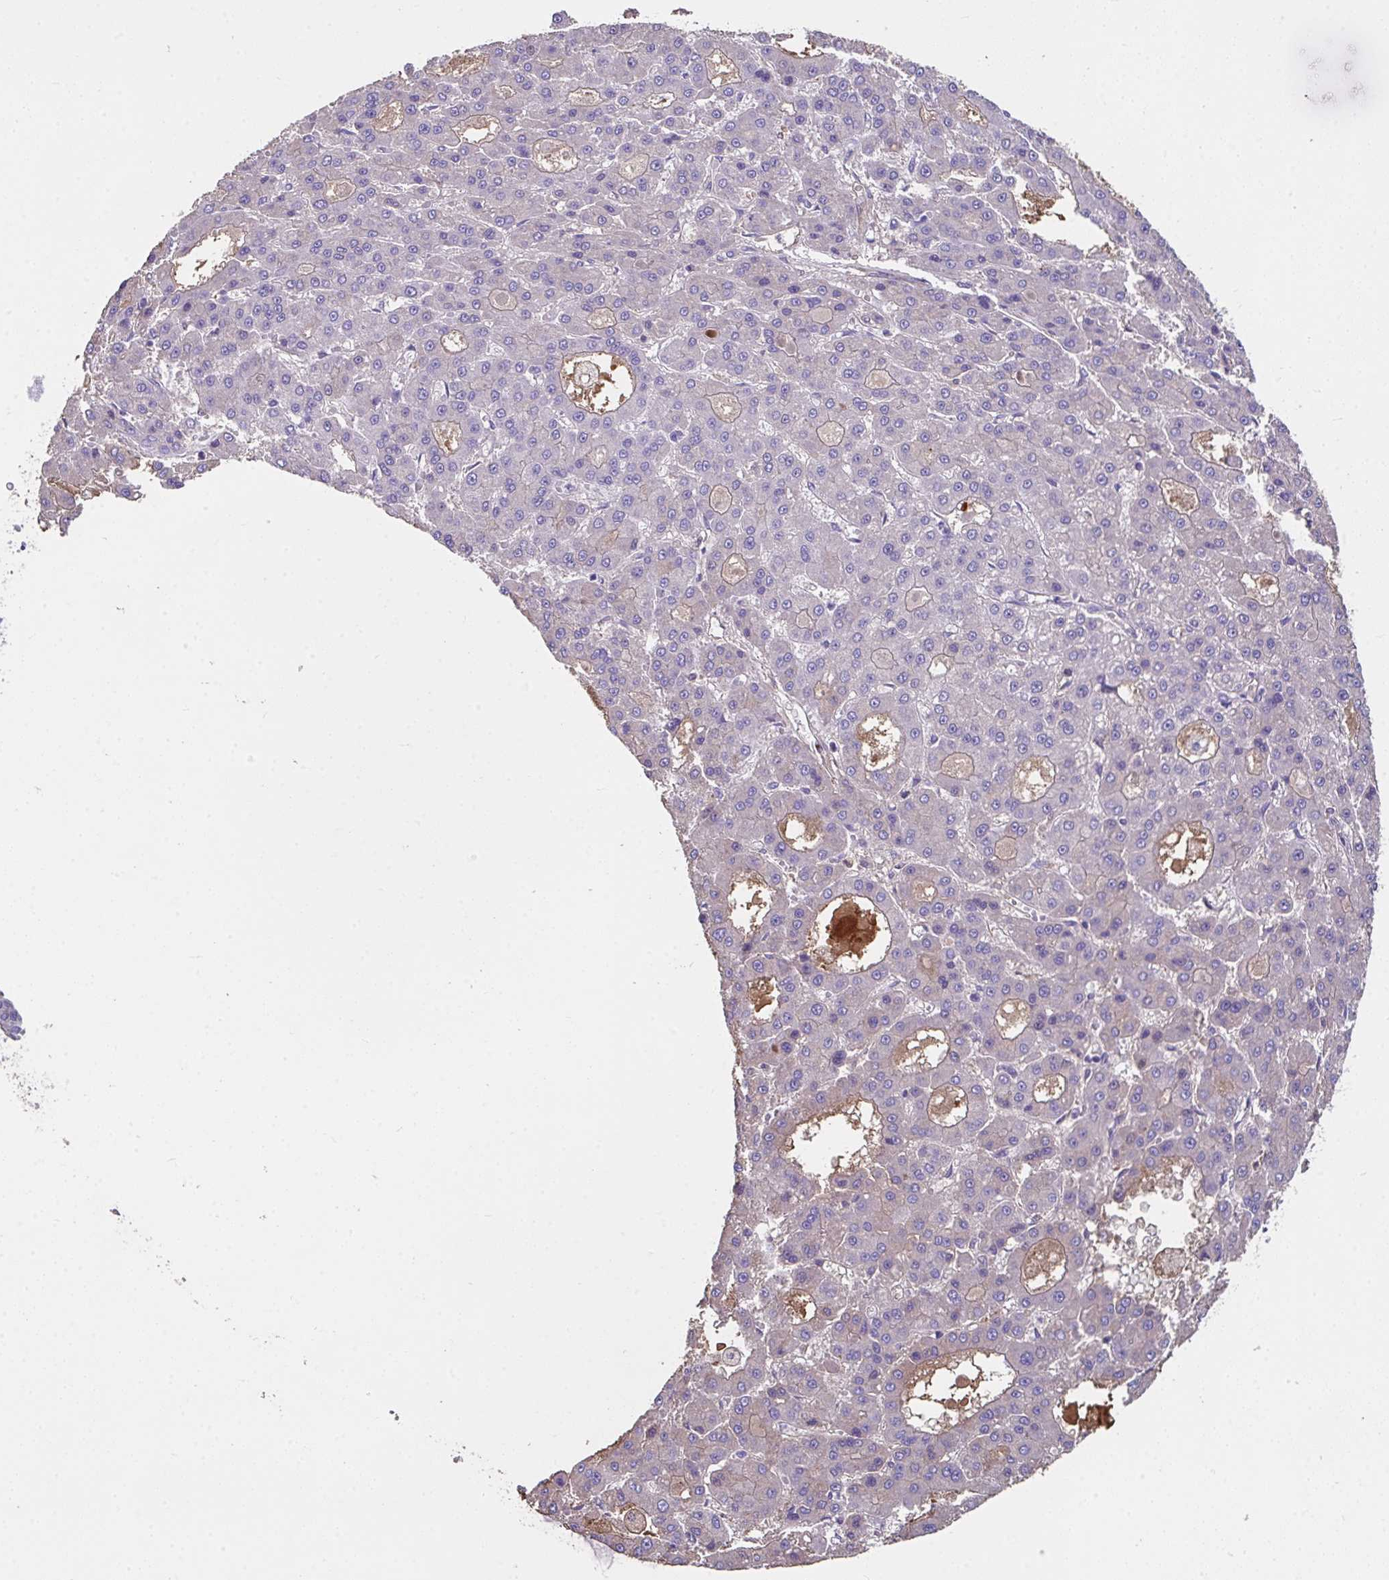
{"staining": {"intensity": "moderate", "quantity": "<25%", "location": "cytoplasmic/membranous"}, "tissue": "liver cancer", "cell_type": "Tumor cells", "image_type": "cancer", "snomed": [{"axis": "morphology", "description": "Carcinoma, Hepatocellular, NOS"}, {"axis": "topography", "description": "Liver"}], "caption": "A low amount of moderate cytoplasmic/membranous expression is appreciated in approximately <25% of tumor cells in liver hepatocellular carcinoma tissue.", "gene": "ZNF813", "patient": {"sex": "male", "age": 70}}